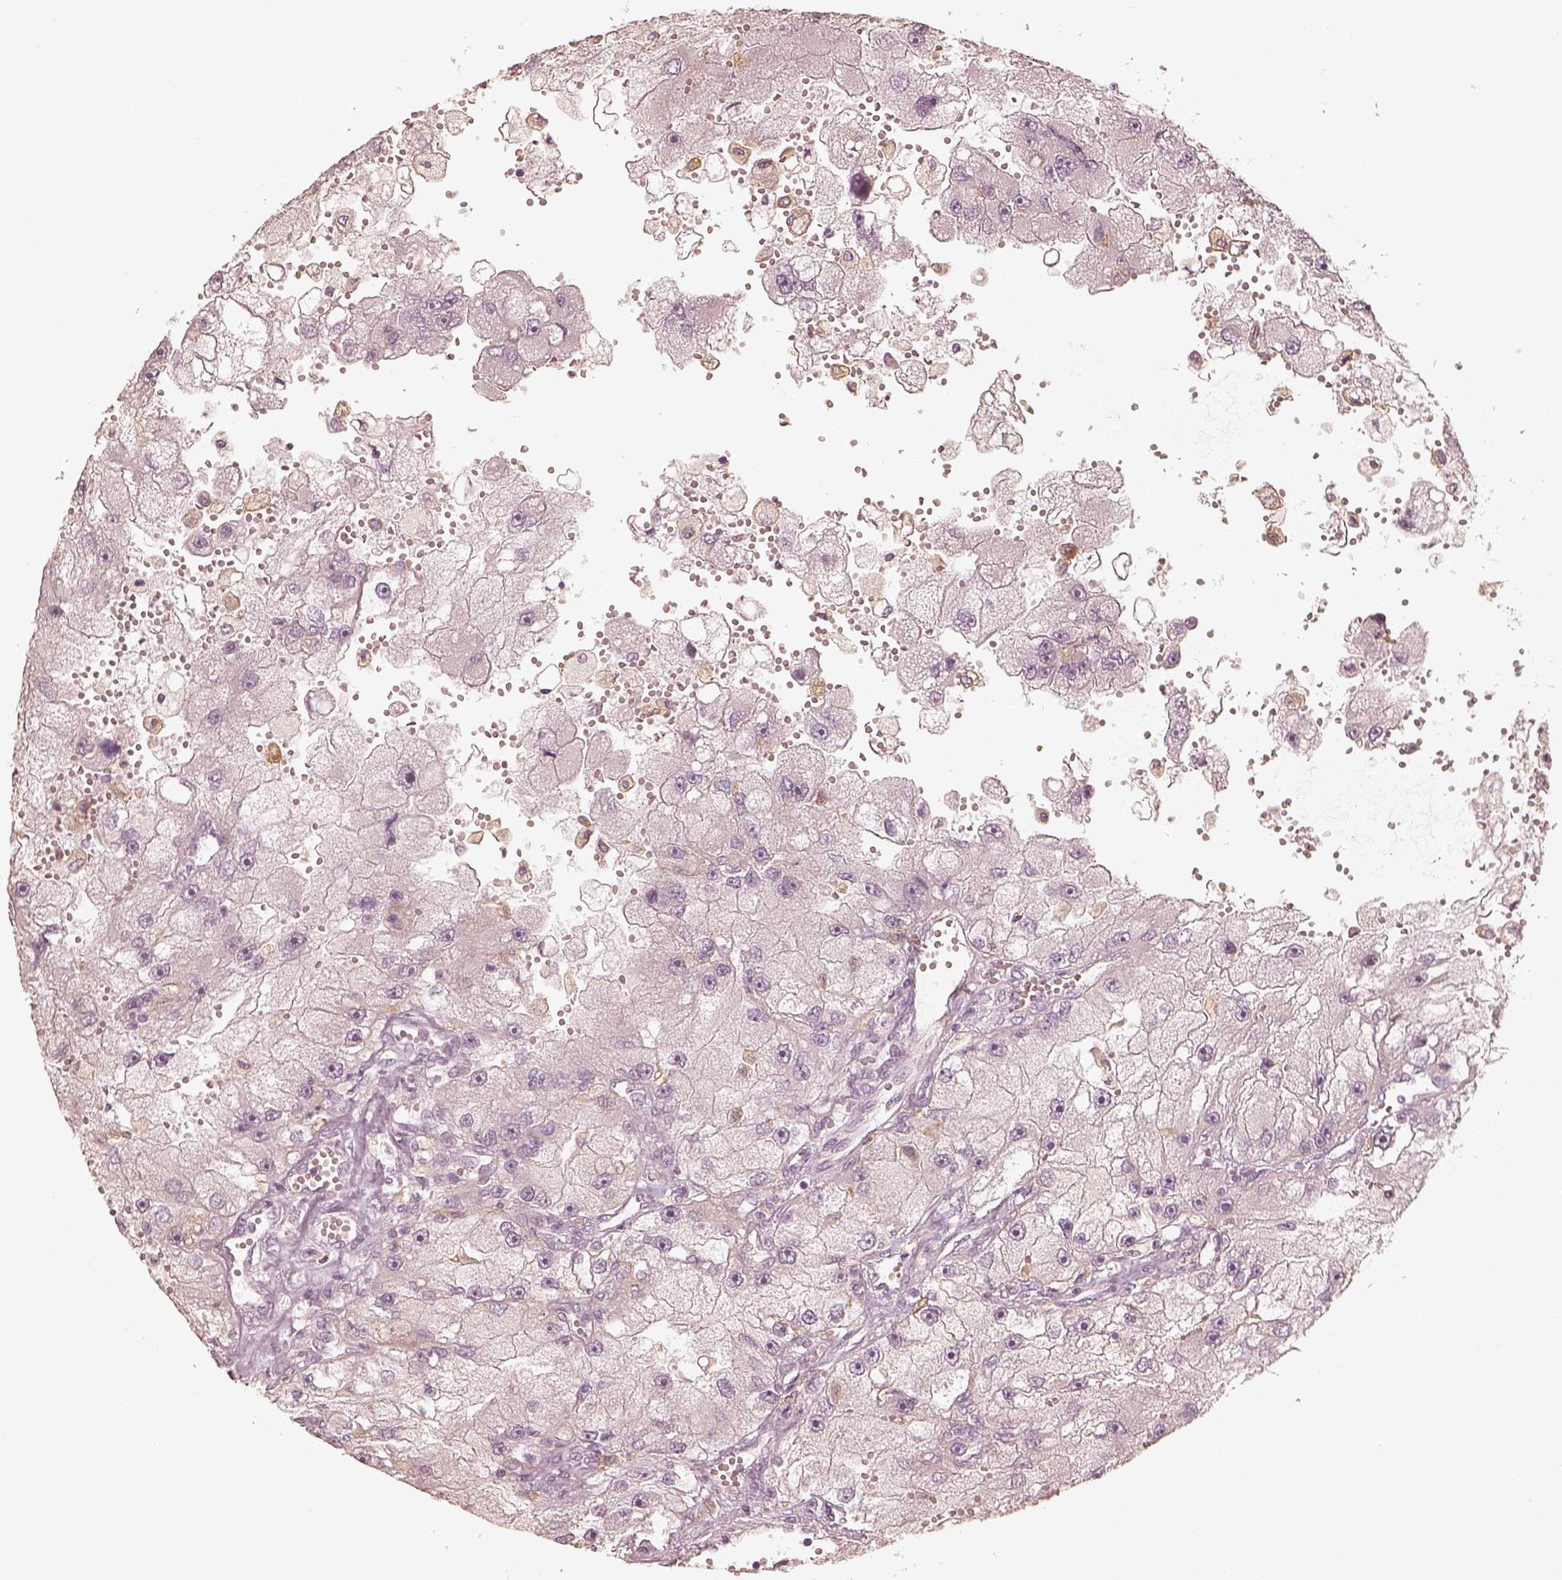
{"staining": {"intensity": "negative", "quantity": "none", "location": "none"}, "tissue": "renal cancer", "cell_type": "Tumor cells", "image_type": "cancer", "snomed": [{"axis": "morphology", "description": "Adenocarcinoma, NOS"}, {"axis": "topography", "description": "Kidney"}], "caption": "This is an immunohistochemistry photomicrograph of human renal adenocarcinoma. There is no expression in tumor cells.", "gene": "FMNL2", "patient": {"sex": "male", "age": 63}}